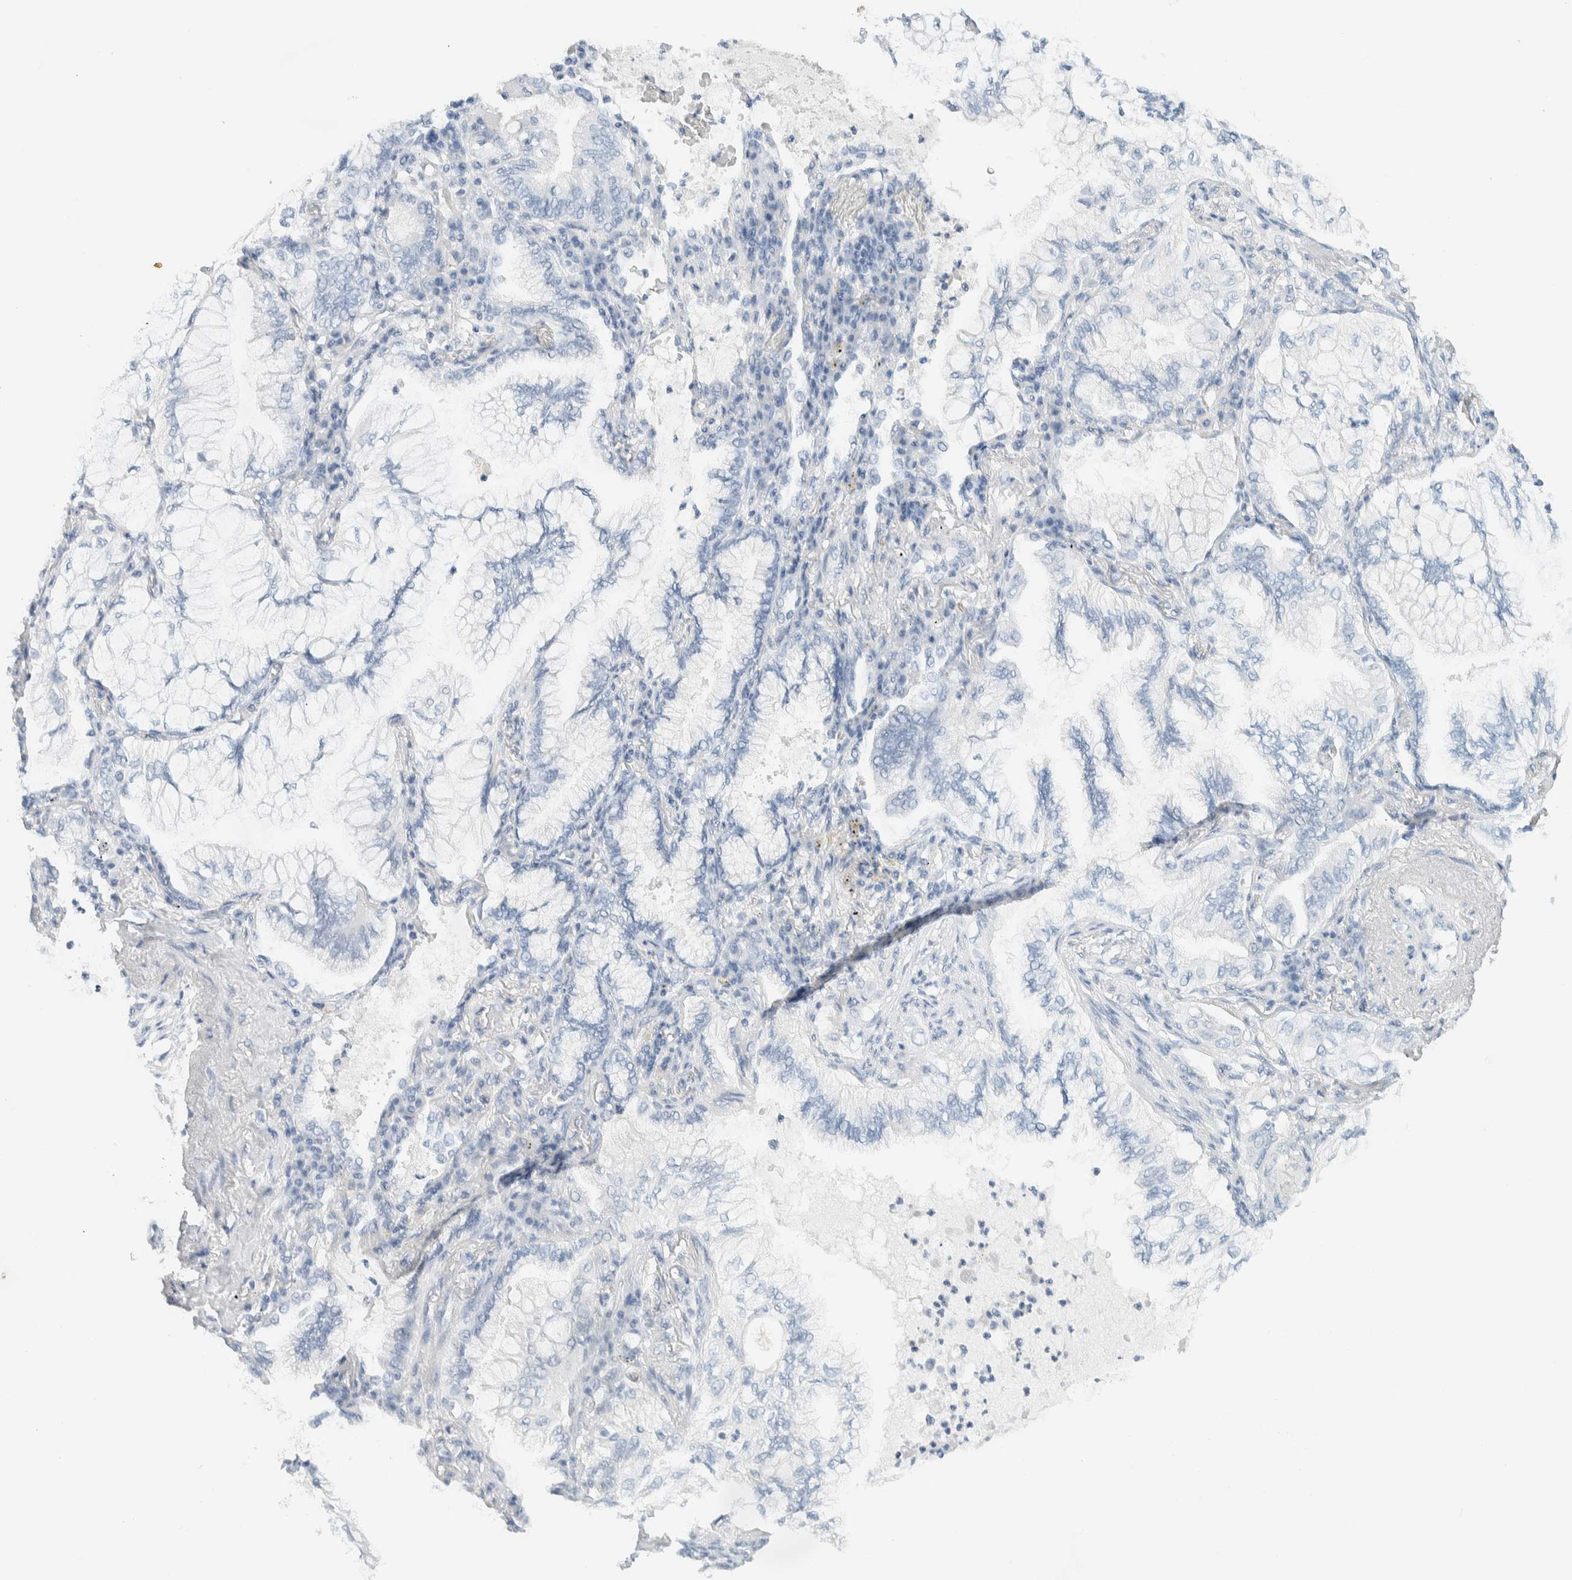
{"staining": {"intensity": "negative", "quantity": "none", "location": "none"}, "tissue": "lung cancer", "cell_type": "Tumor cells", "image_type": "cancer", "snomed": [{"axis": "morphology", "description": "Adenocarcinoma, NOS"}, {"axis": "topography", "description": "Lung"}], "caption": "Immunohistochemical staining of human lung cancer shows no significant expression in tumor cells.", "gene": "ALOX12B", "patient": {"sex": "female", "age": 70}}